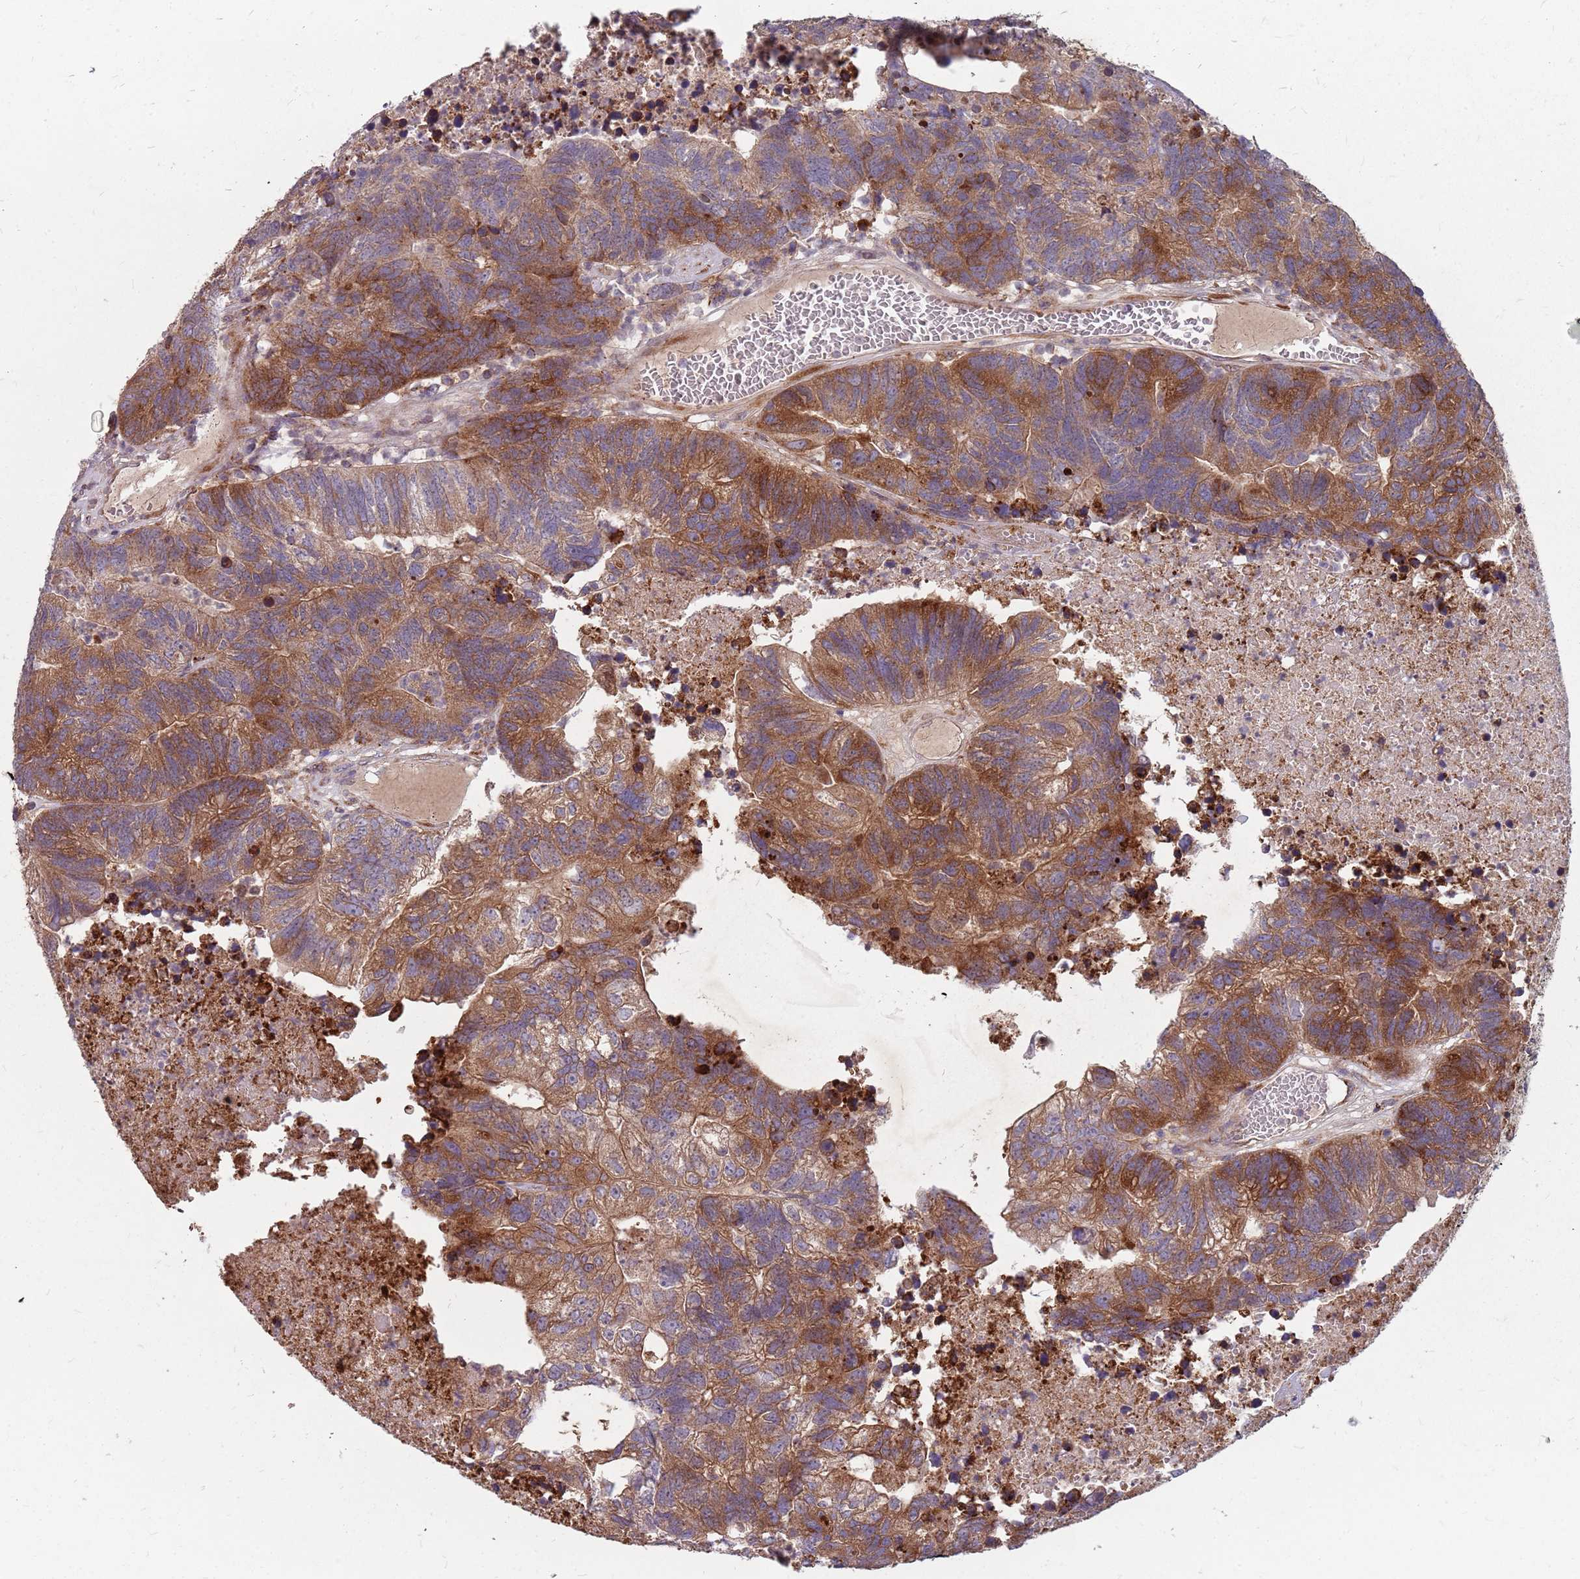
{"staining": {"intensity": "moderate", "quantity": ">75%", "location": "cytoplasmic/membranous"}, "tissue": "colorectal cancer", "cell_type": "Tumor cells", "image_type": "cancer", "snomed": [{"axis": "morphology", "description": "Adenocarcinoma, NOS"}, {"axis": "topography", "description": "Colon"}], "caption": "Colorectal adenocarcinoma stained for a protein reveals moderate cytoplasmic/membranous positivity in tumor cells. The staining was performed using DAB to visualize the protein expression in brown, while the nuclei were stained in blue with hematoxylin (Magnification: 20x).", "gene": "NME4", "patient": {"sex": "female", "age": 48}}